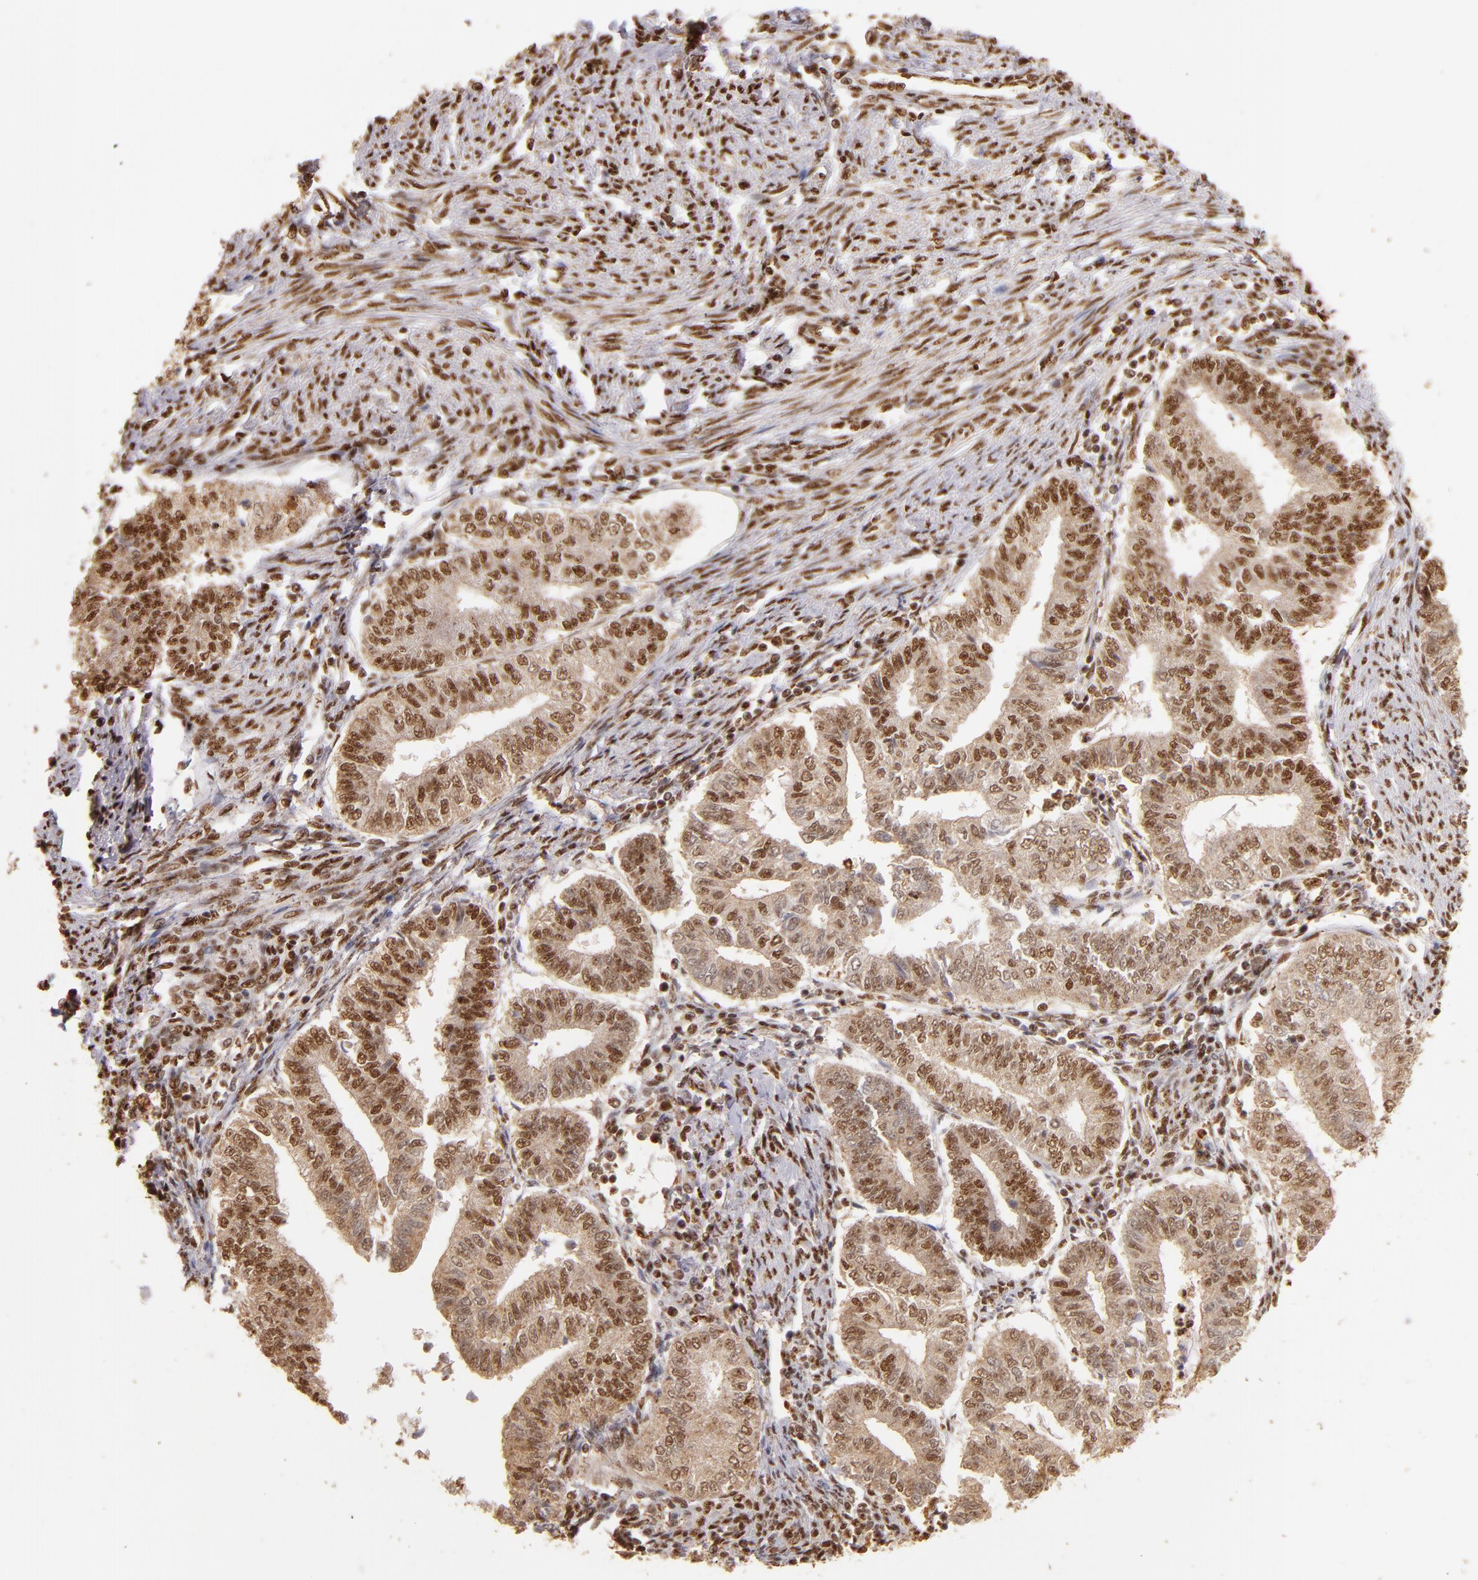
{"staining": {"intensity": "moderate", "quantity": ">75%", "location": "cytoplasmic/membranous,nuclear"}, "tissue": "endometrial cancer", "cell_type": "Tumor cells", "image_type": "cancer", "snomed": [{"axis": "morphology", "description": "Adenocarcinoma, NOS"}, {"axis": "topography", "description": "Endometrium"}], "caption": "Immunohistochemical staining of human endometrial cancer reveals moderate cytoplasmic/membranous and nuclear protein staining in approximately >75% of tumor cells.", "gene": "SP1", "patient": {"sex": "female", "age": 66}}